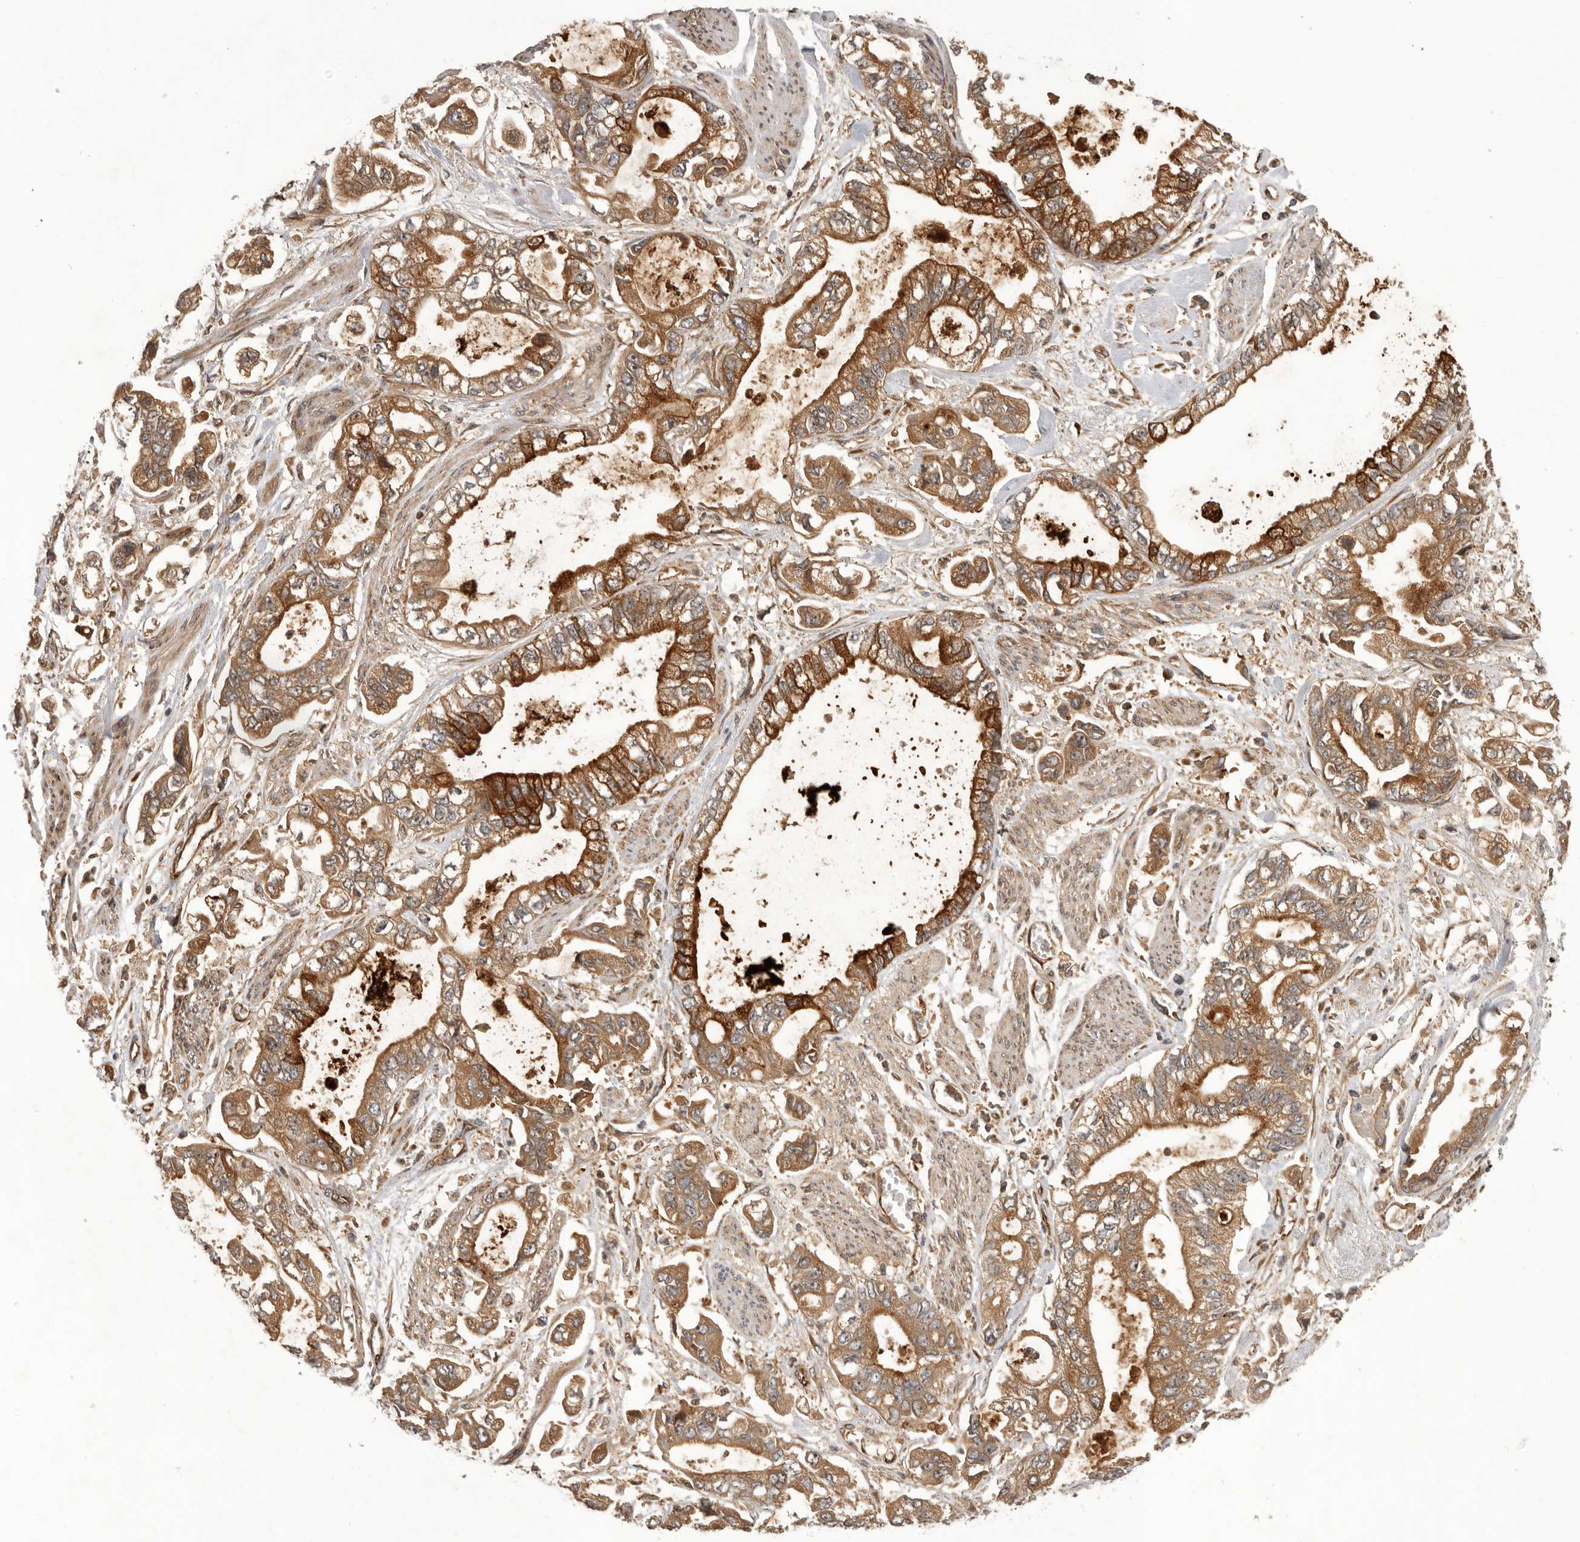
{"staining": {"intensity": "moderate", "quantity": ">75%", "location": "cytoplasmic/membranous"}, "tissue": "stomach cancer", "cell_type": "Tumor cells", "image_type": "cancer", "snomed": [{"axis": "morphology", "description": "Normal tissue, NOS"}, {"axis": "morphology", "description": "Adenocarcinoma, NOS"}, {"axis": "topography", "description": "Stomach"}], "caption": "Stomach cancer stained with a protein marker displays moderate staining in tumor cells.", "gene": "DHDDS", "patient": {"sex": "male", "age": 62}}